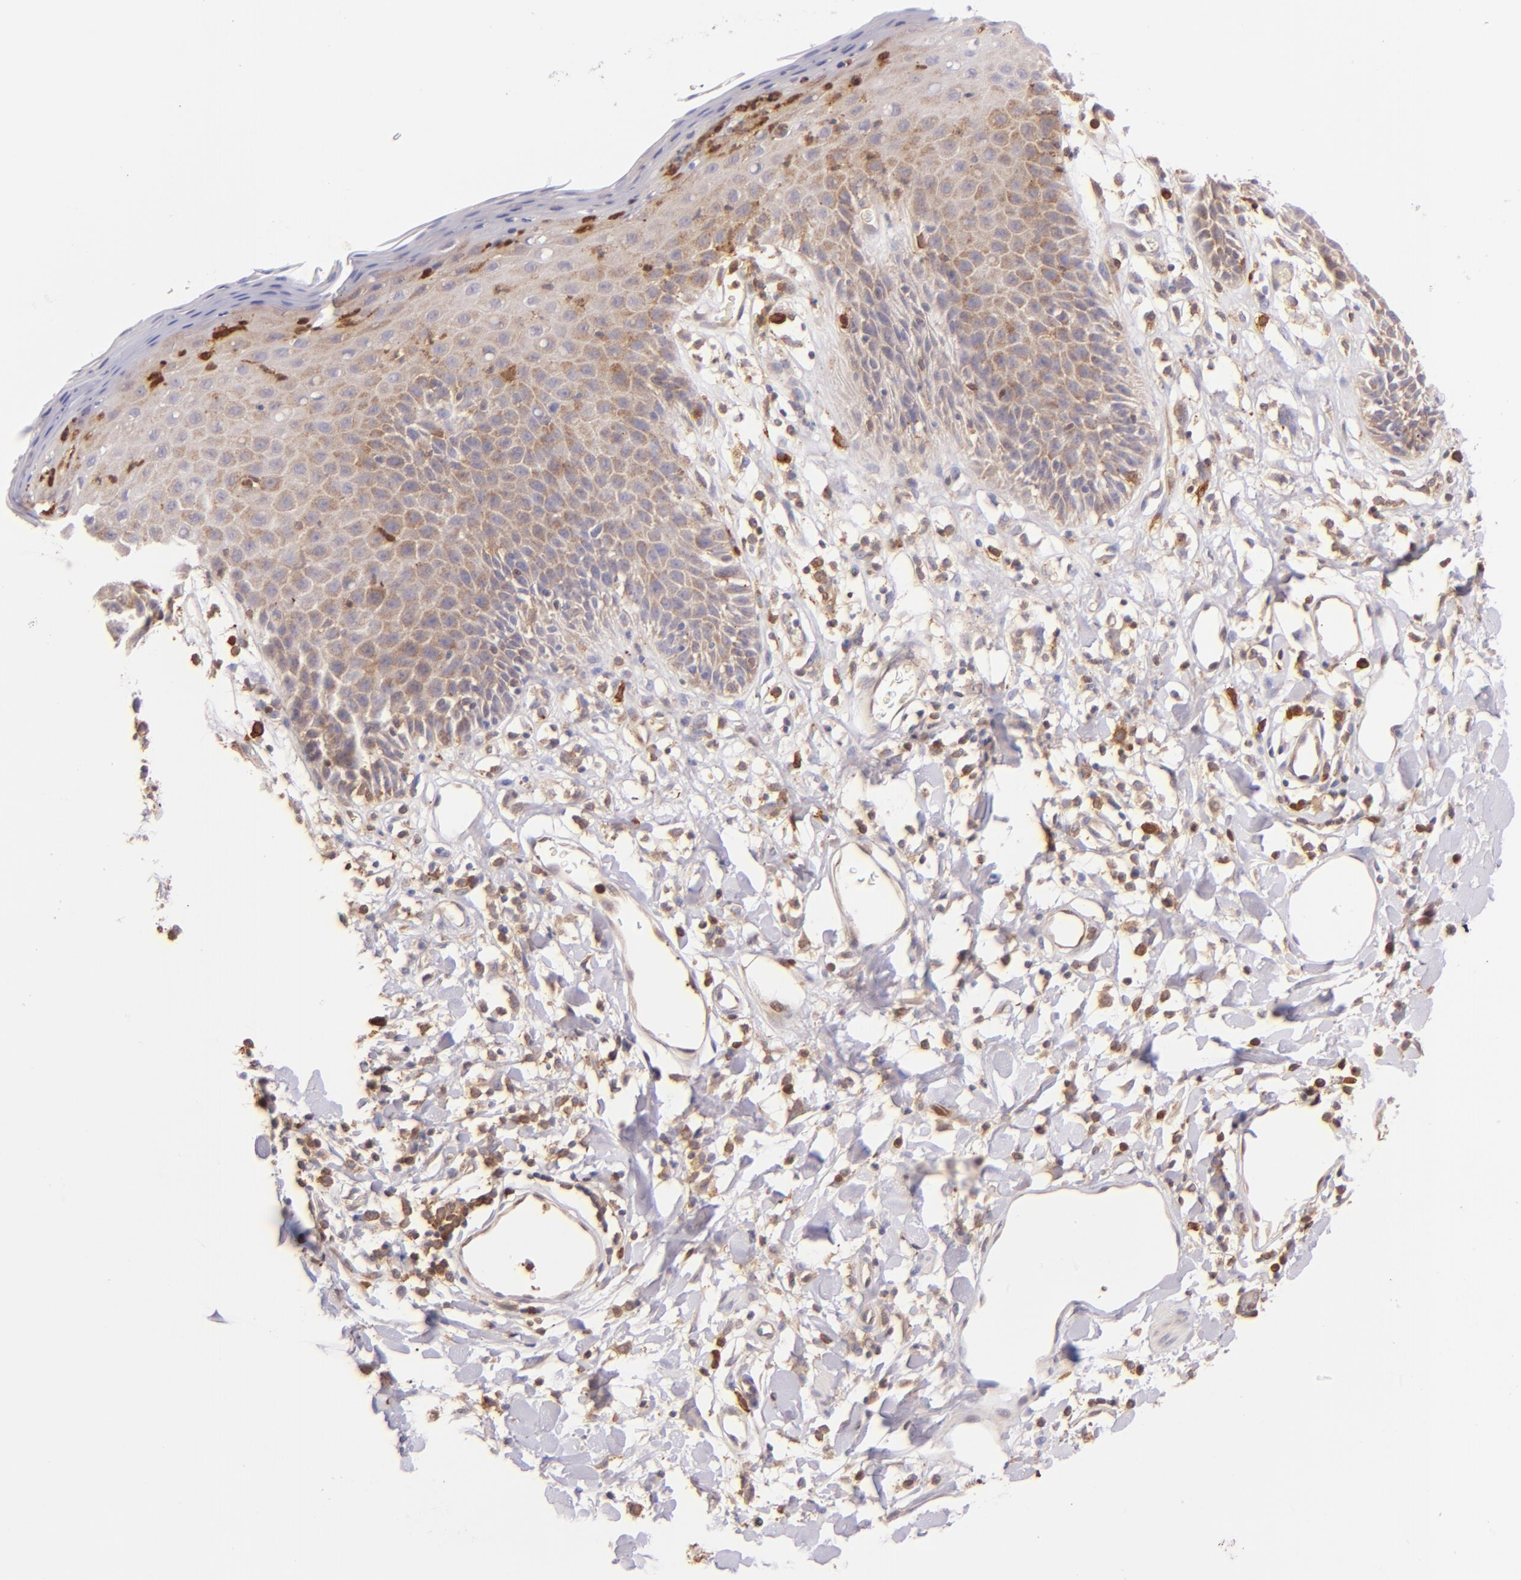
{"staining": {"intensity": "moderate", "quantity": ">75%", "location": "cytoplasmic/membranous"}, "tissue": "skin", "cell_type": "Epidermal cells", "image_type": "normal", "snomed": [{"axis": "morphology", "description": "Normal tissue, NOS"}, {"axis": "topography", "description": "Vulva"}, {"axis": "topography", "description": "Peripheral nerve tissue"}], "caption": "Immunohistochemistry (IHC) staining of normal skin, which reveals medium levels of moderate cytoplasmic/membranous positivity in approximately >75% of epidermal cells indicating moderate cytoplasmic/membranous protein positivity. The staining was performed using DAB (brown) for protein detection and nuclei were counterstained in hematoxylin (blue).", "gene": "BTK", "patient": {"sex": "female", "age": 68}}